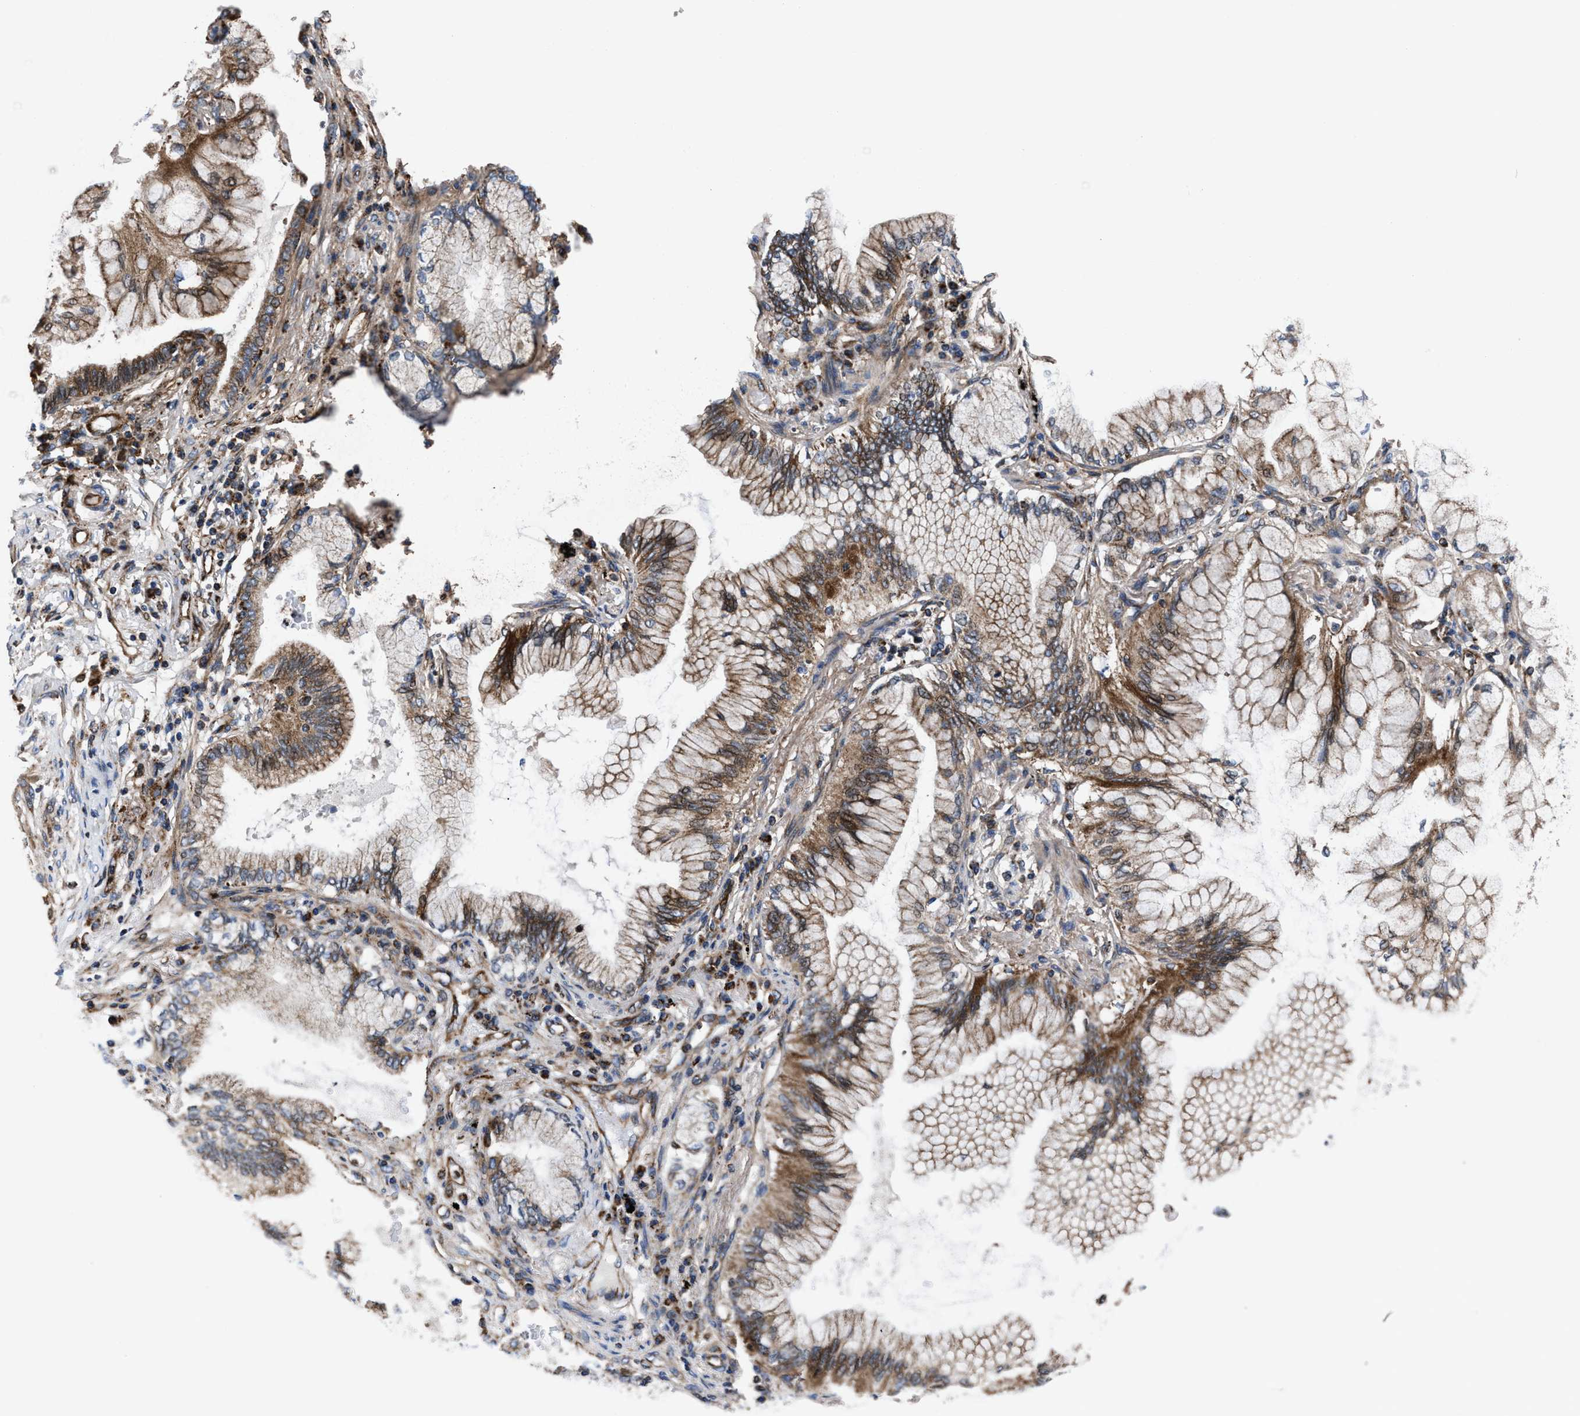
{"staining": {"intensity": "moderate", "quantity": ">75%", "location": "cytoplasmic/membranous"}, "tissue": "lung cancer", "cell_type": "Tumor cells", "image_type": "cancer", "snomed": [{"axis": "morphology", "description": "Adenocarcinoma, NOS"}, {"axis": "topography", "description": "Lung"}], "caption": "Immunohistochemical staining of lung adenocarcinoma shows moderate cytoplasmic/membranous protein staining in about >75% of tumor cells.", "gene": "PRR15L", "patient": {"sex": "female", "age": 70}}